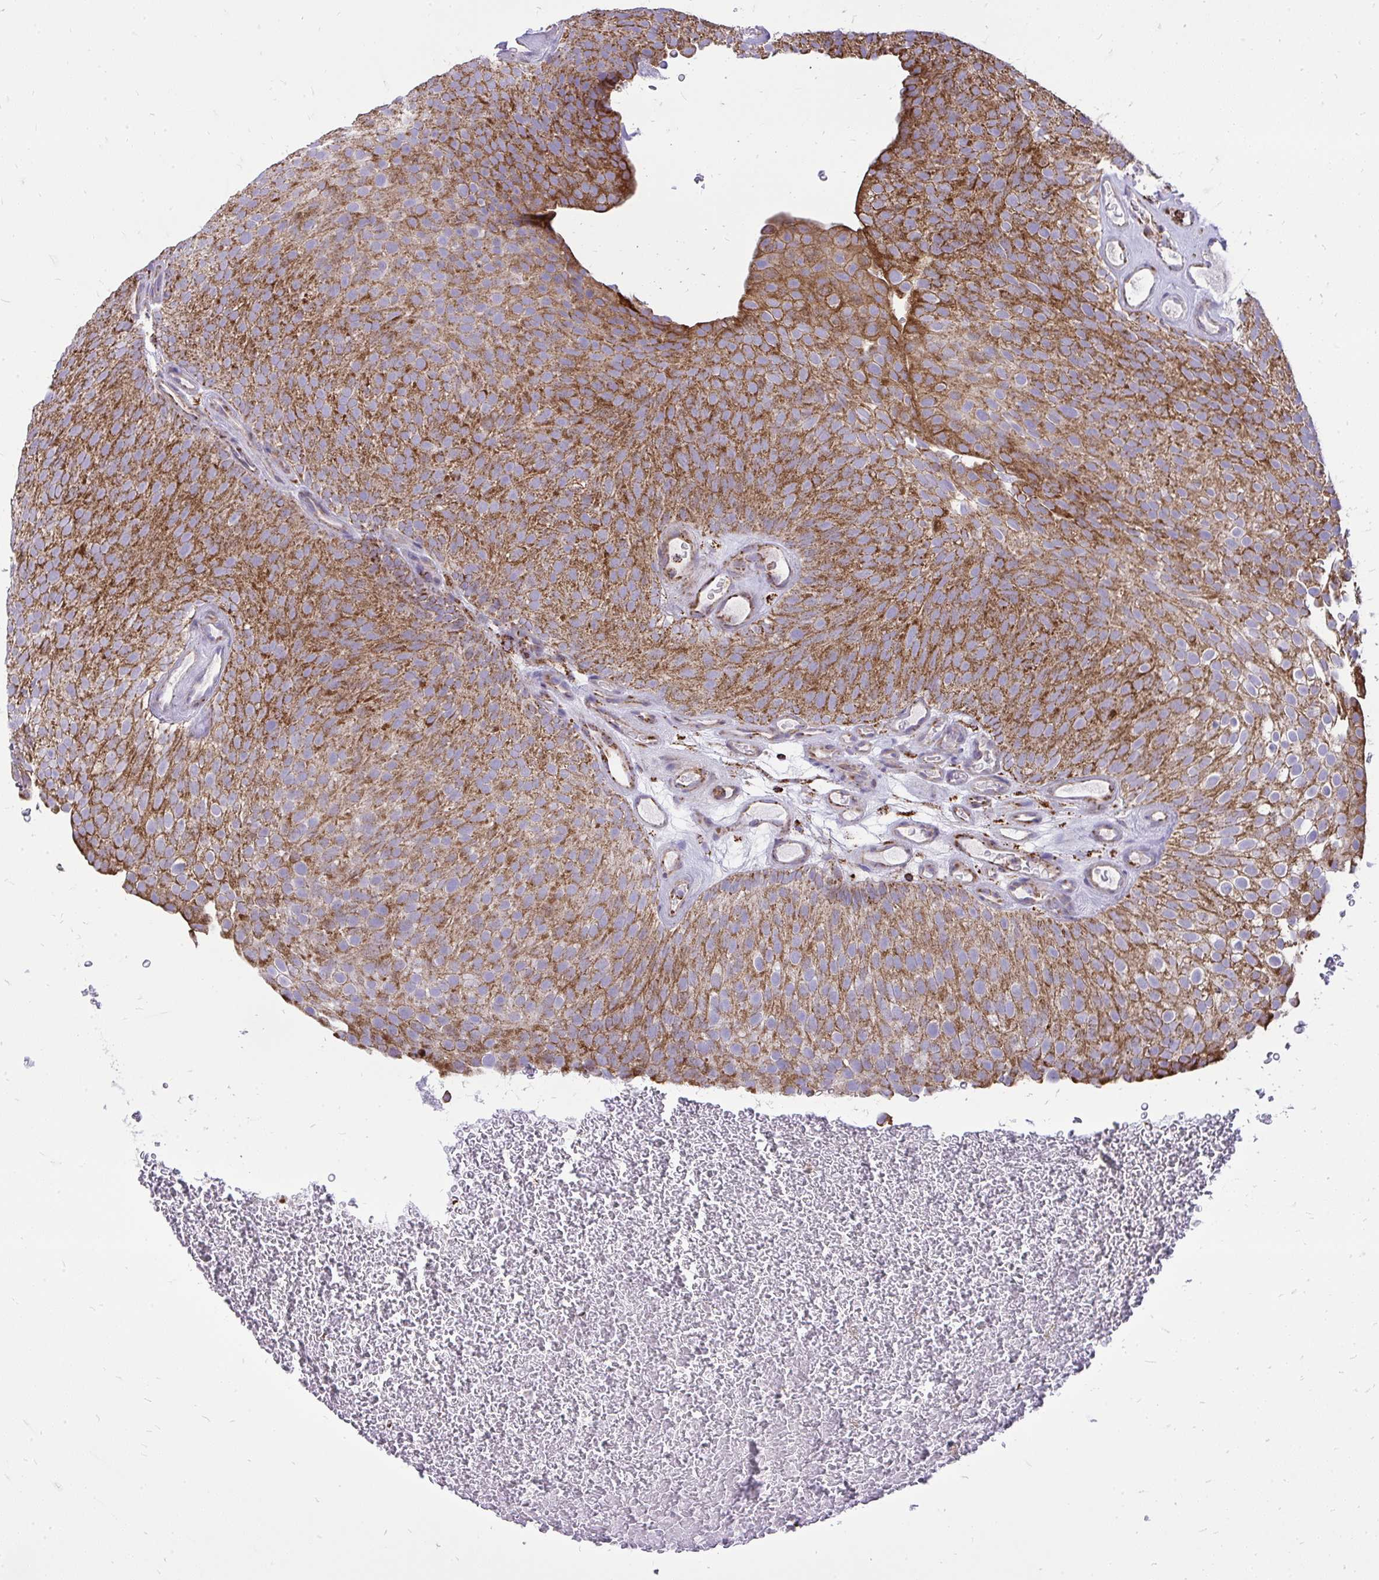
{"staining": {"intensity": "strong", "quantity": ">75%", "location": "cytoplasmic/membranous"}, "tissue": "urothelial cancer", "cell_type": "Tumor cells", "image_type": "cancer", "snomed": [{"axis": "morphology", "description": "Urothelial carcinoma, Low grade"}, {"axis": "topography", "description": "Urinary bladder"}], "caption": "Low-grade urothelial carcinoma stained with a protein marker reveals strong staining in tumor cells.", "gene": "SPTBN2", "patient": {"sex": "male", "age": 78}}